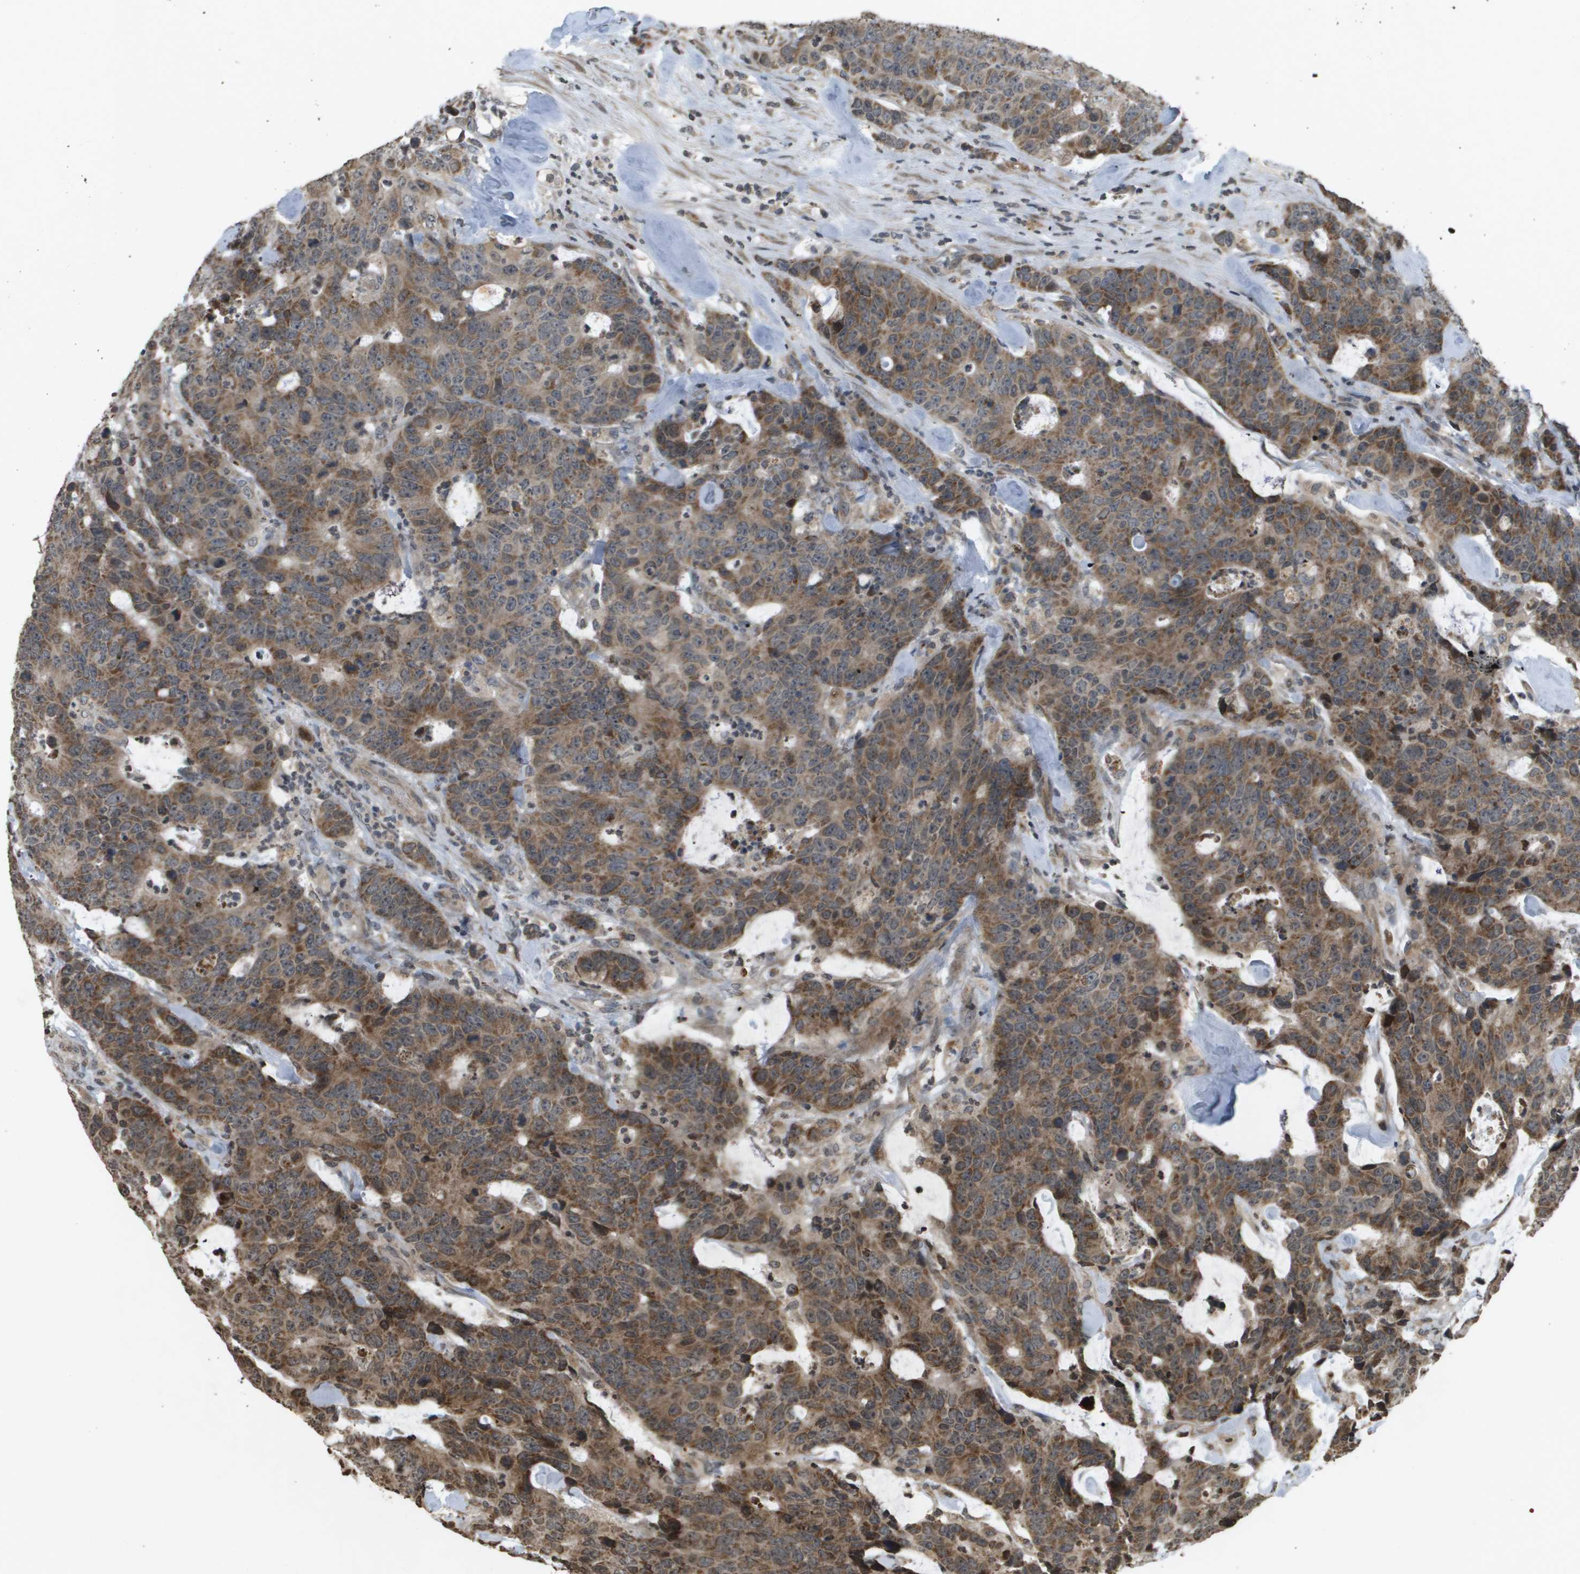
{"staining": {"intensity": "moderate", "quantity": ">75%", "location": "cytoplasmic/membranous"}, "tissue": "colorectal cancer", "cell_type": "Tumor cells", "image_type": "cancer", "snomed": [{"axis": "morphology", "description": "Adenocarcinoma, NOS"}, {"axis": "topography", "description": "Colon"}], "caption": "Protein expression analysis of colorectal adenocarcinoma demonstrates moderate cytoplasmic/membranous staining in approximately >75% of tumor cells.", "gene": "RAB21", "patient": {"sex": "female", "age": 86}}